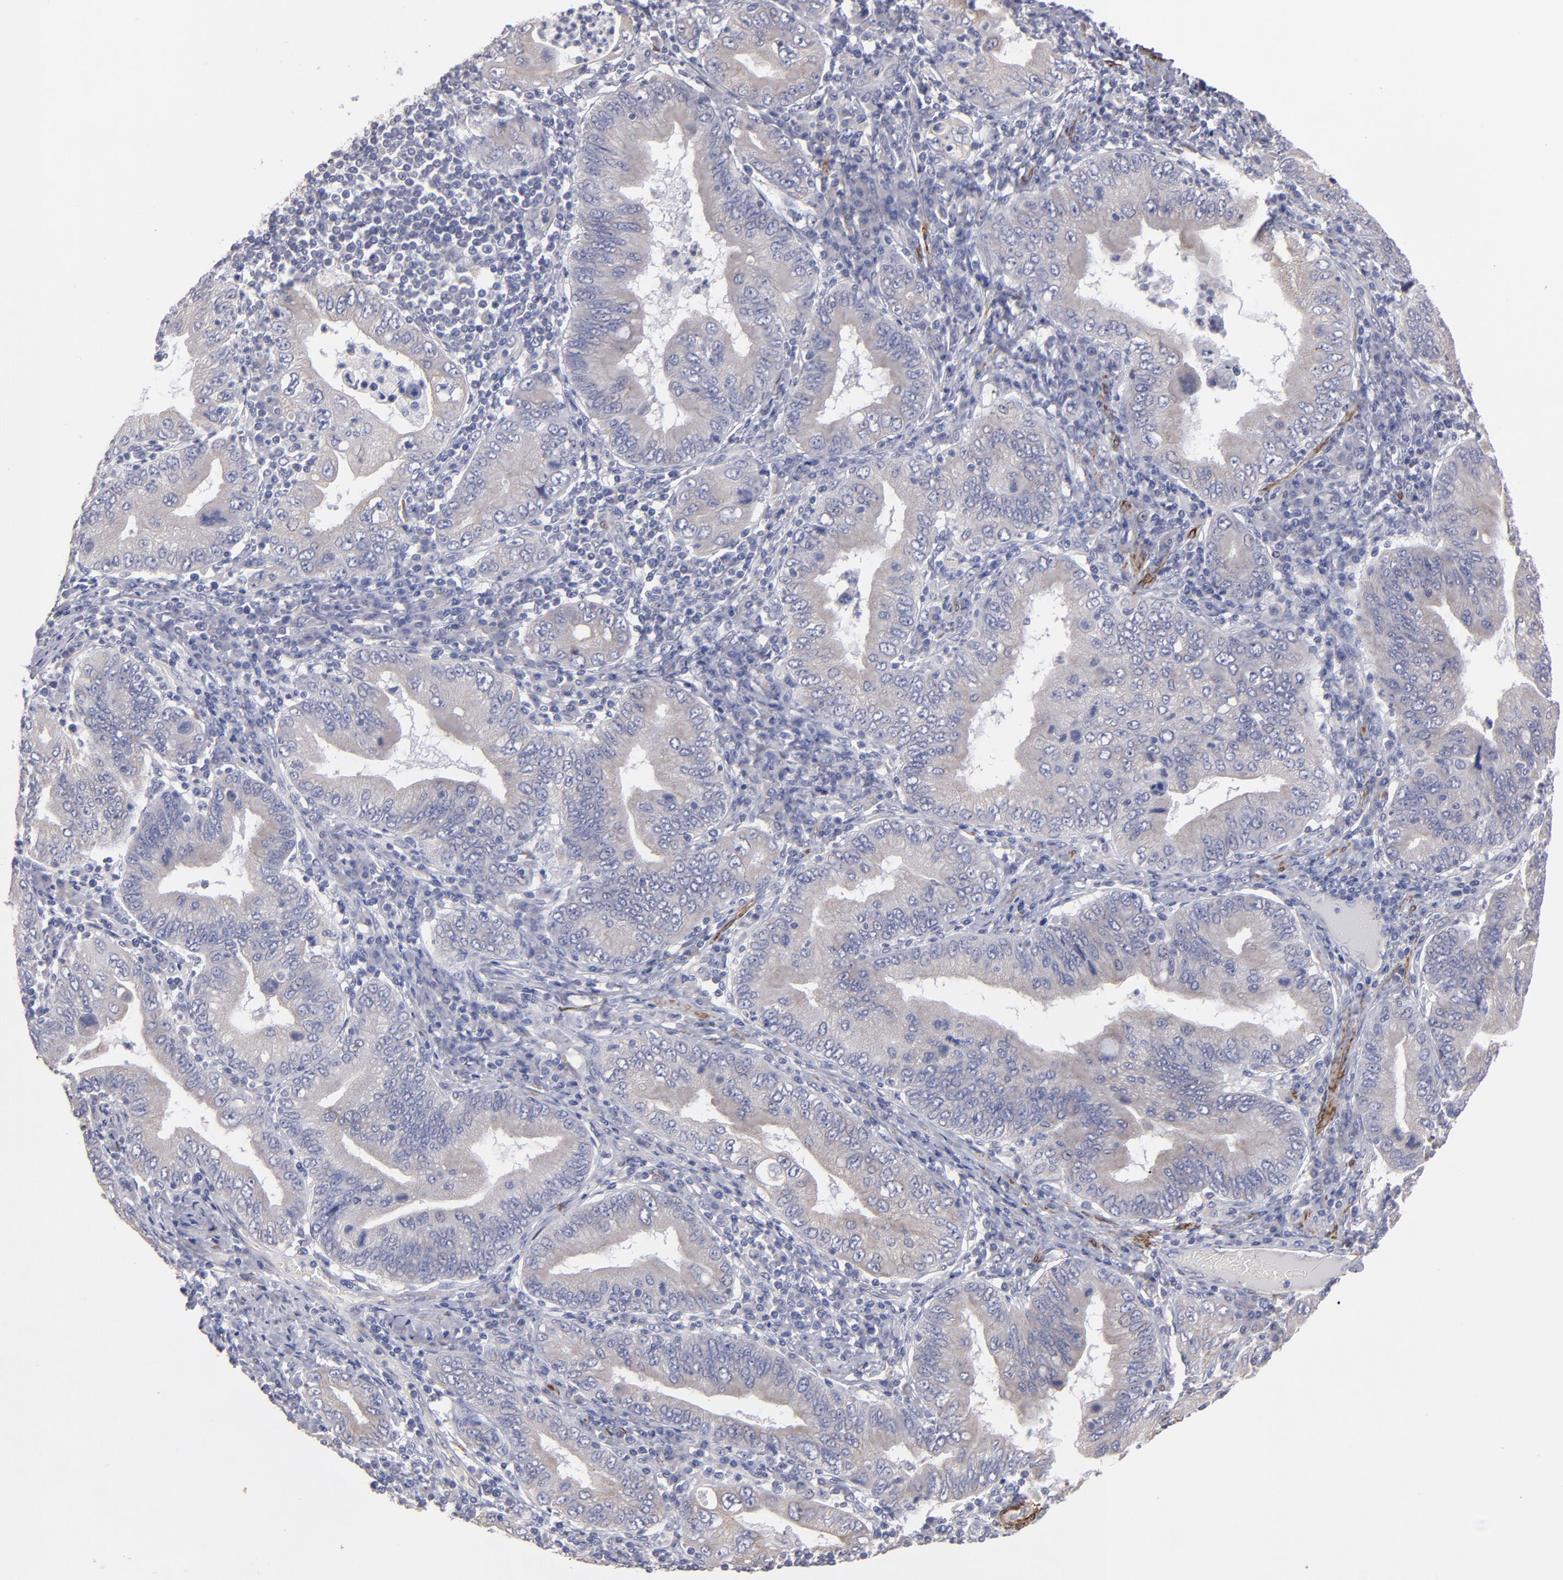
{"staining": {"intensity": "negative", "quantity": "none", "location": "none"}, "tissue": "stomach cancer", "cell_type": "Tumor cells", "image_type": "cancer", "snomed": [{"axis": "morphology", "description": "Normal tissue, NOS"}, {"axis": "morphology", "description": "Adenocarcinoma, NOS"}, {"axis": "topography", "description": "Esophagus"}, {"axis": "topography", "description": "Stomach, upper"}, {"axis": "topography", "description": "Peripheral nerve tissue"}], "caption": "High magnification brightfield microscopy of stomach cancer stained with DAB (brown) and counterstained with hematoxylin (blue): tumor cells show no significant positivity.", "gene": "SLMAP", "patient": {"sex": "male", "age": 62}}